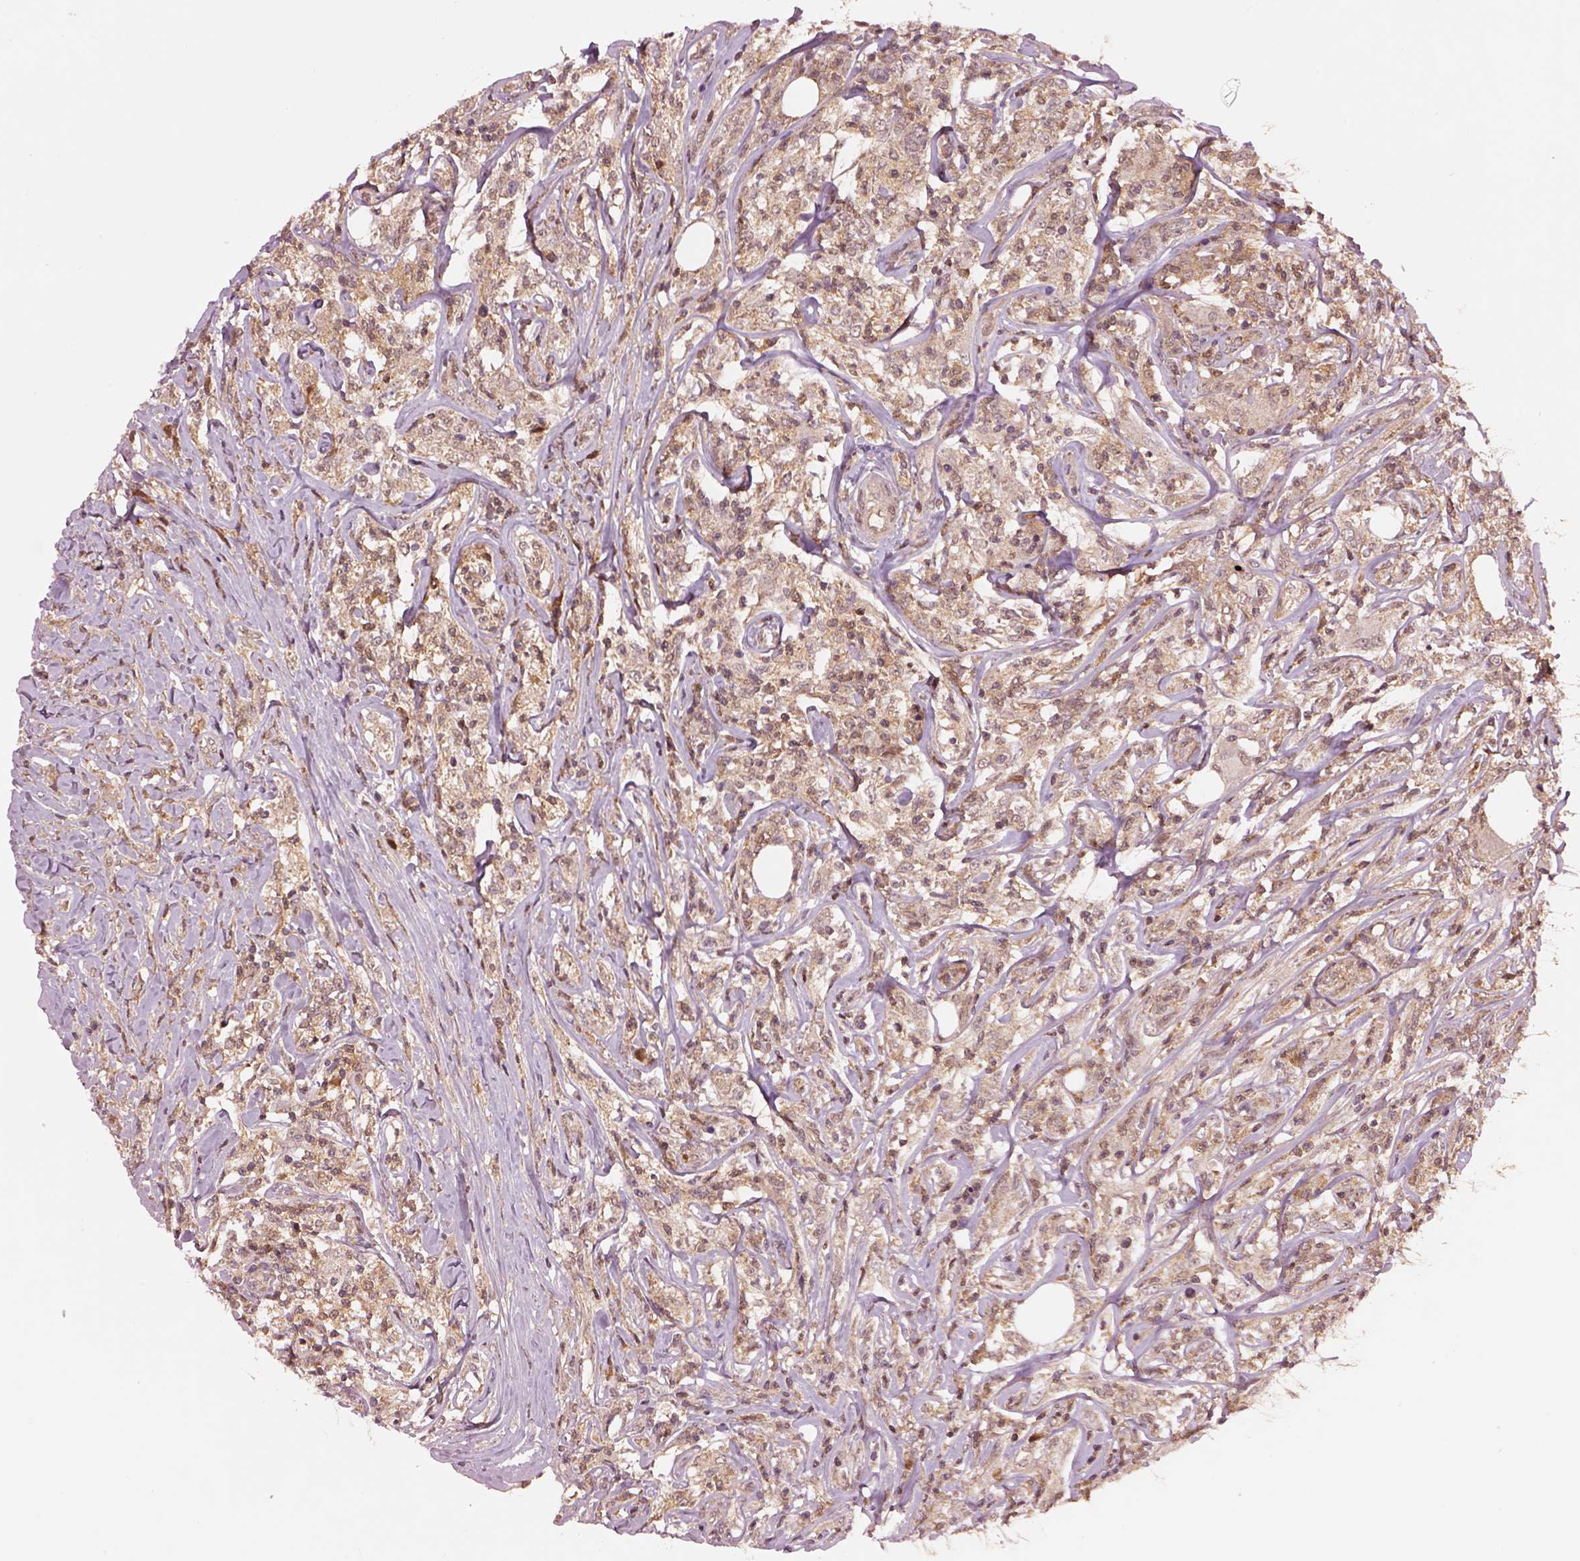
{"staining": {"intensity": "moderate", "quantity": ">75%", "location": "cytoplasmic/membranous"}, "tissue": "lymphoma", "cell_type": "Tumor cells", "image_type": "cancer", "snomed": [{"axis": "morphology", "description": "Malignant lymphoma, non-Hodgkin's type, High grade"}, {"axis": "topography", "description": "Lymph node"}], "caption": "A high-resolution image shows immunohistochemistry (IHC) staining of high-grade malignant lymphoma, non-Hodgkin's type, which displays moderate cytoplasmic/membranous staining in approximately >75% of tumor cells.", "gene": "MDP1", "patient": {"sex": "female", "age": 84}}